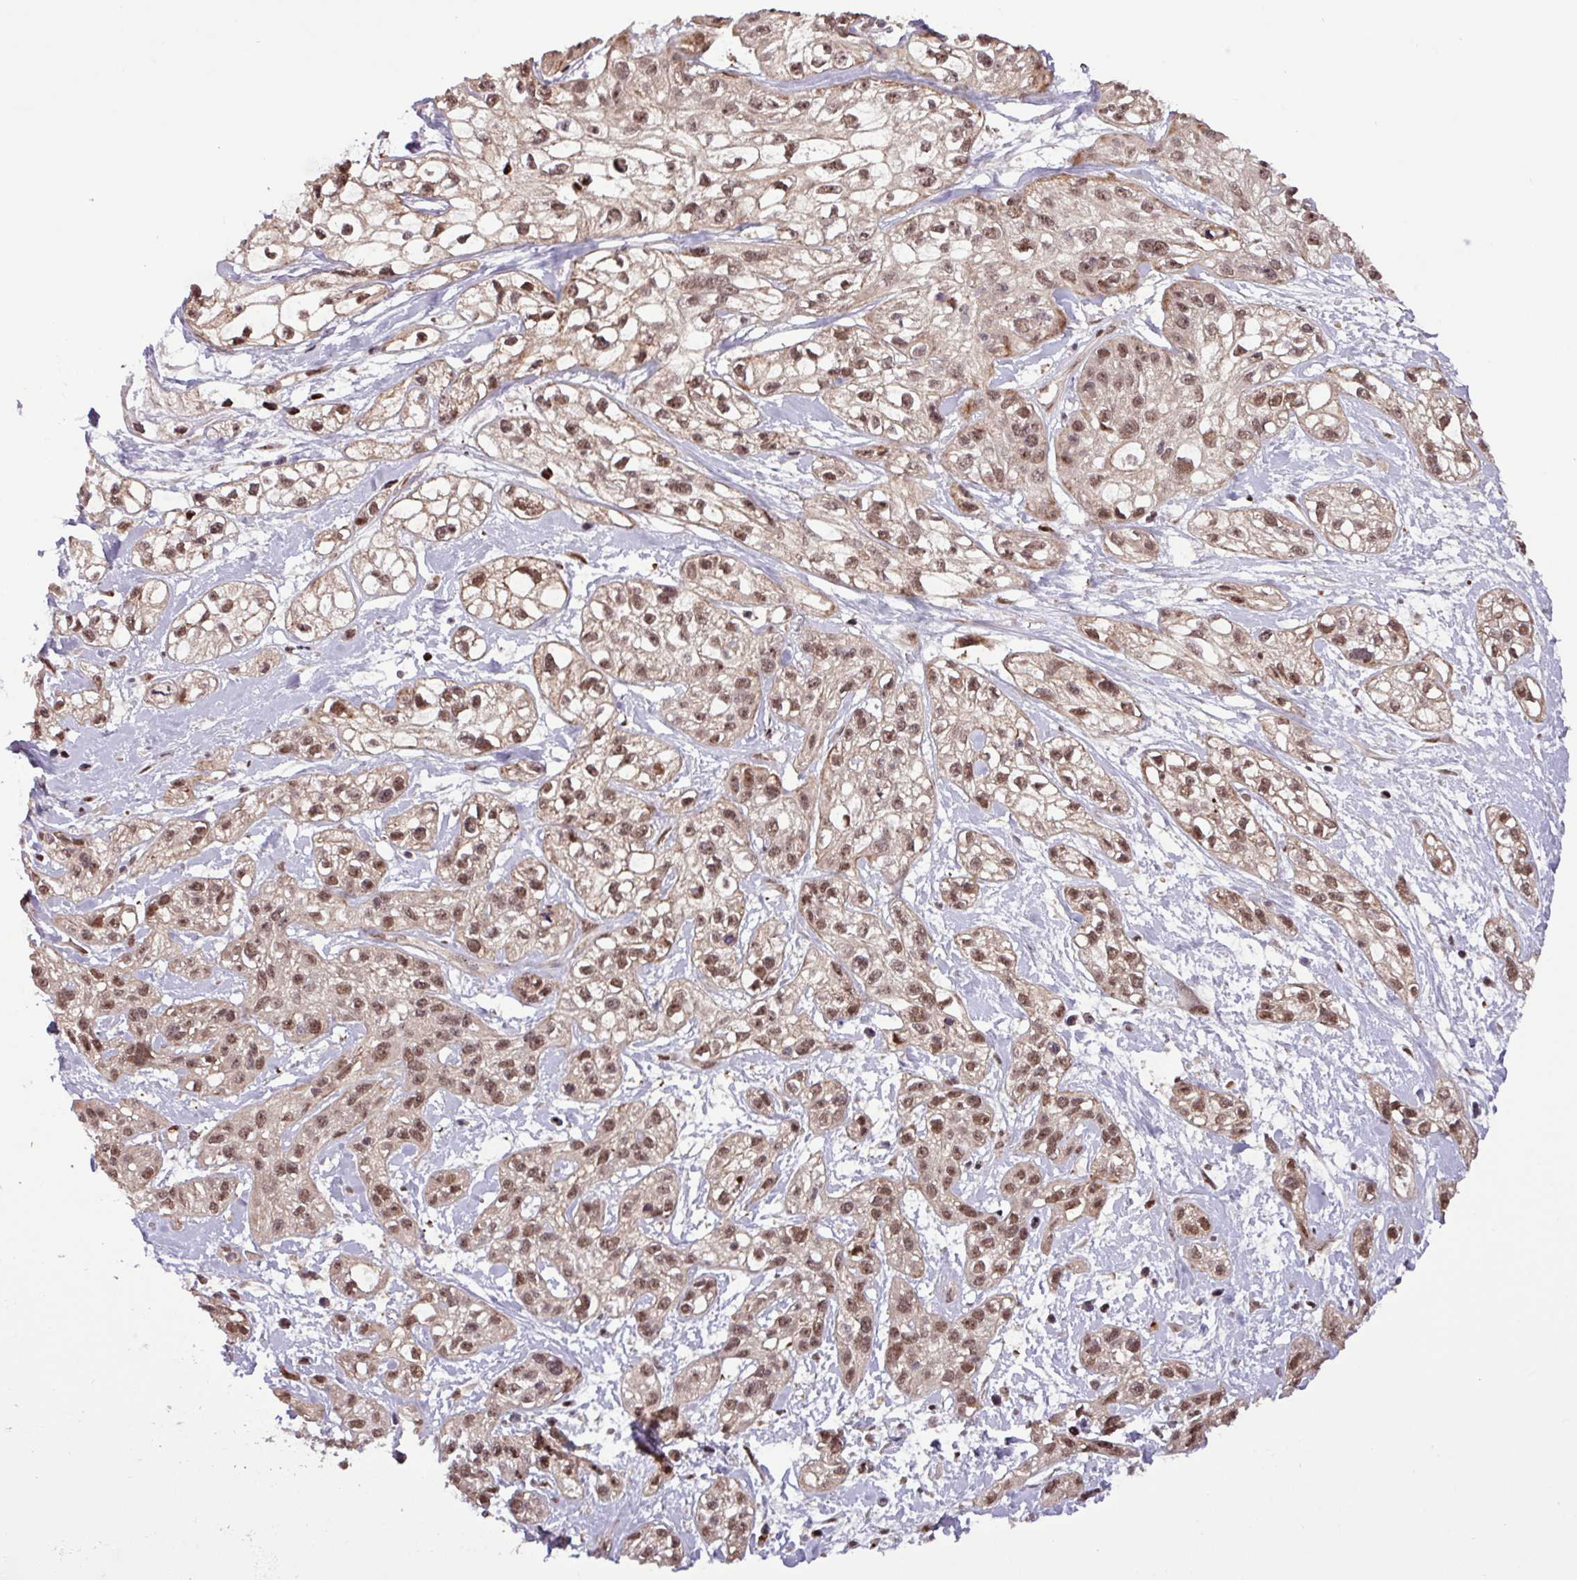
{"staining": {"intensity": "moderate", "quantity": ">75%", "location": "nuclear"}, "tissue": "skin cancer", "cell_type": "Tumor cells", "image_type": "cancer", "snomed": [{"axis": "morphology", "description": "Squamous cell carcinoma, NOS"}, {"axis": "topography", "description": "Skin"}], "caption": "High-magnification brightfield microscopy of skin squamous cell carcinoma stained with DAB (3,3'-diaminobenzidine) (brown) and counterstained with hematoxylin (blue). tumor cells exhibit moderate nuclear expression is appreciated in about>75% of cells.", "gene": "SLC22A24", "patient": {"sex": "male", "age": 82}}